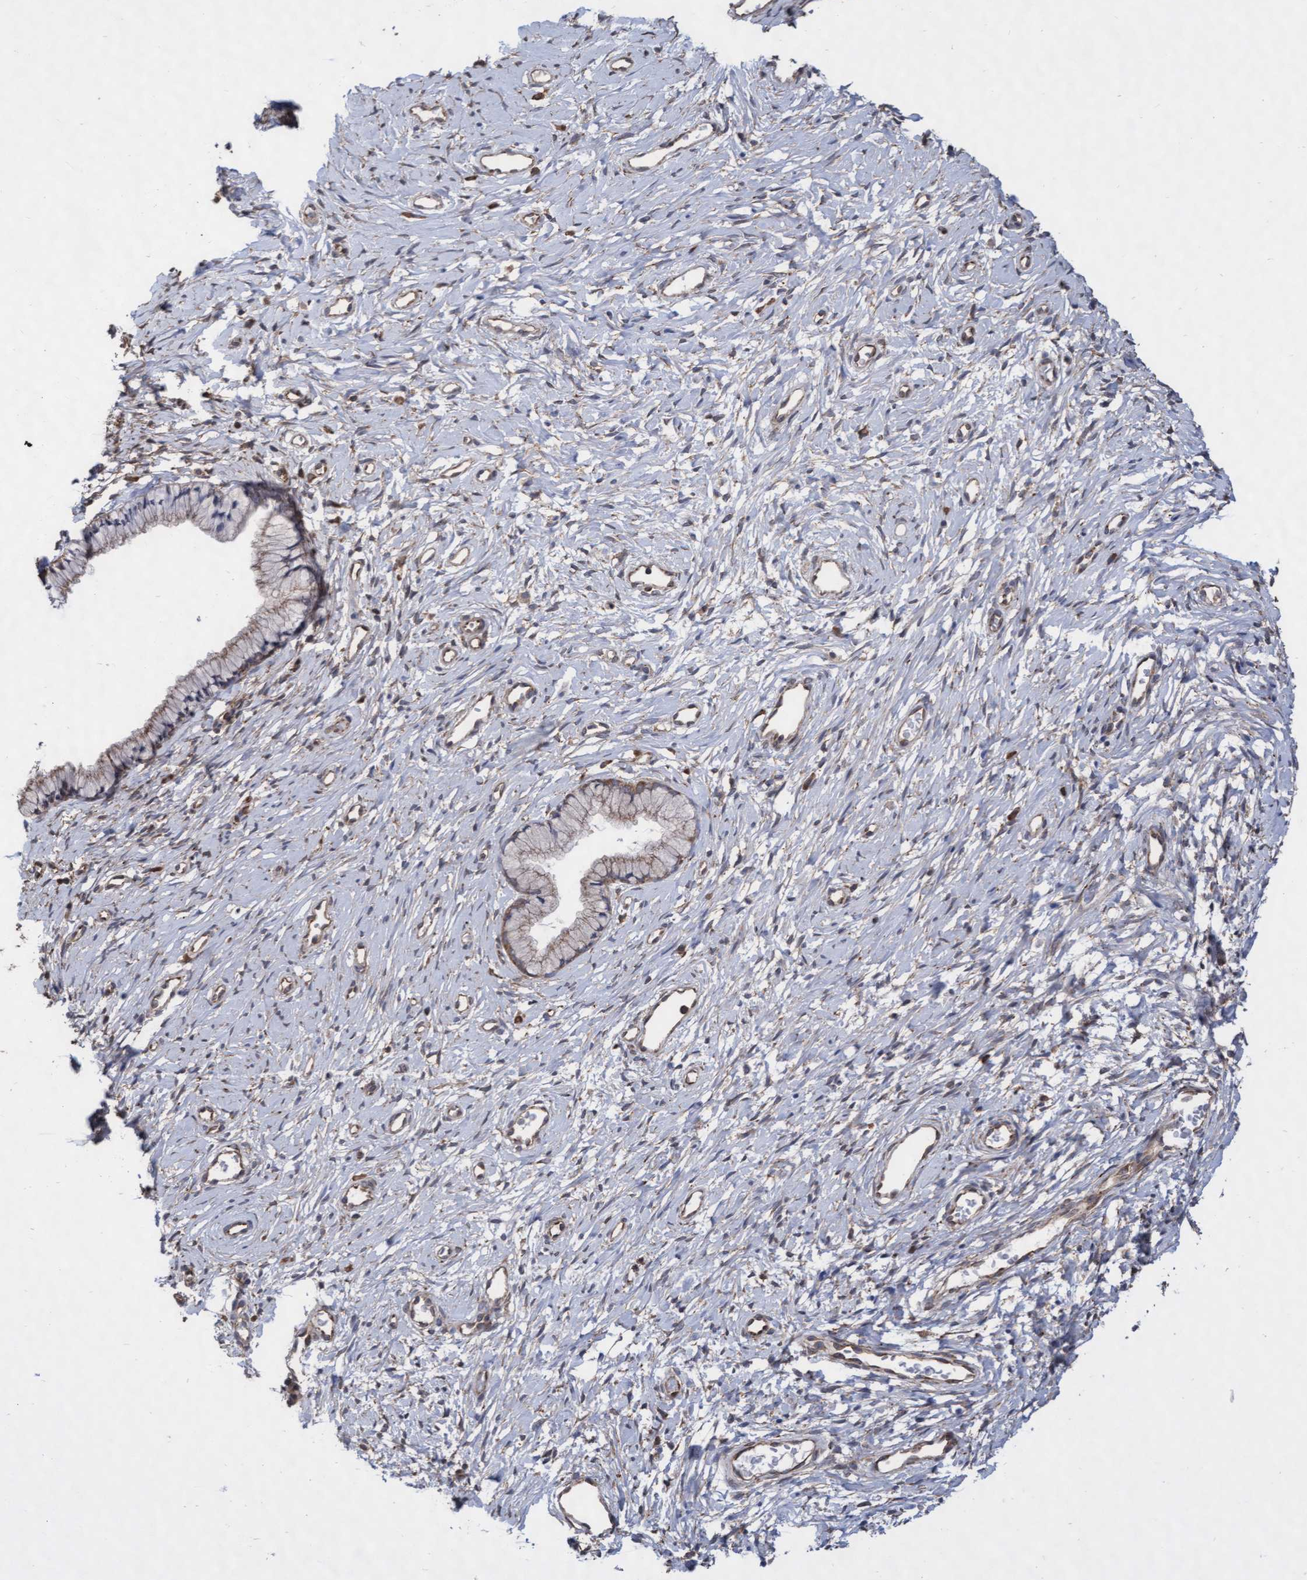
{"staining": {"intensity": "moderate", "quantity": ">75%", "location": "cytoplasmic/membranous"}, "tissue": "cervix", "cell_type": "Glandular cells", "image_type": "normal", "snomed": [{"axis": "morphology", "description": "Normal tissue, NOS"}, {"axis": "topography", "description": "Cervix"}], "caption": "Brown immunohistochemical staining in unremarkable cervix displays moderate cytoplasmic/membranous positivity in approximately >75% of glandular cells.", "gene": "ABCF2", "patient": {"sex": "female", "age": 77}}